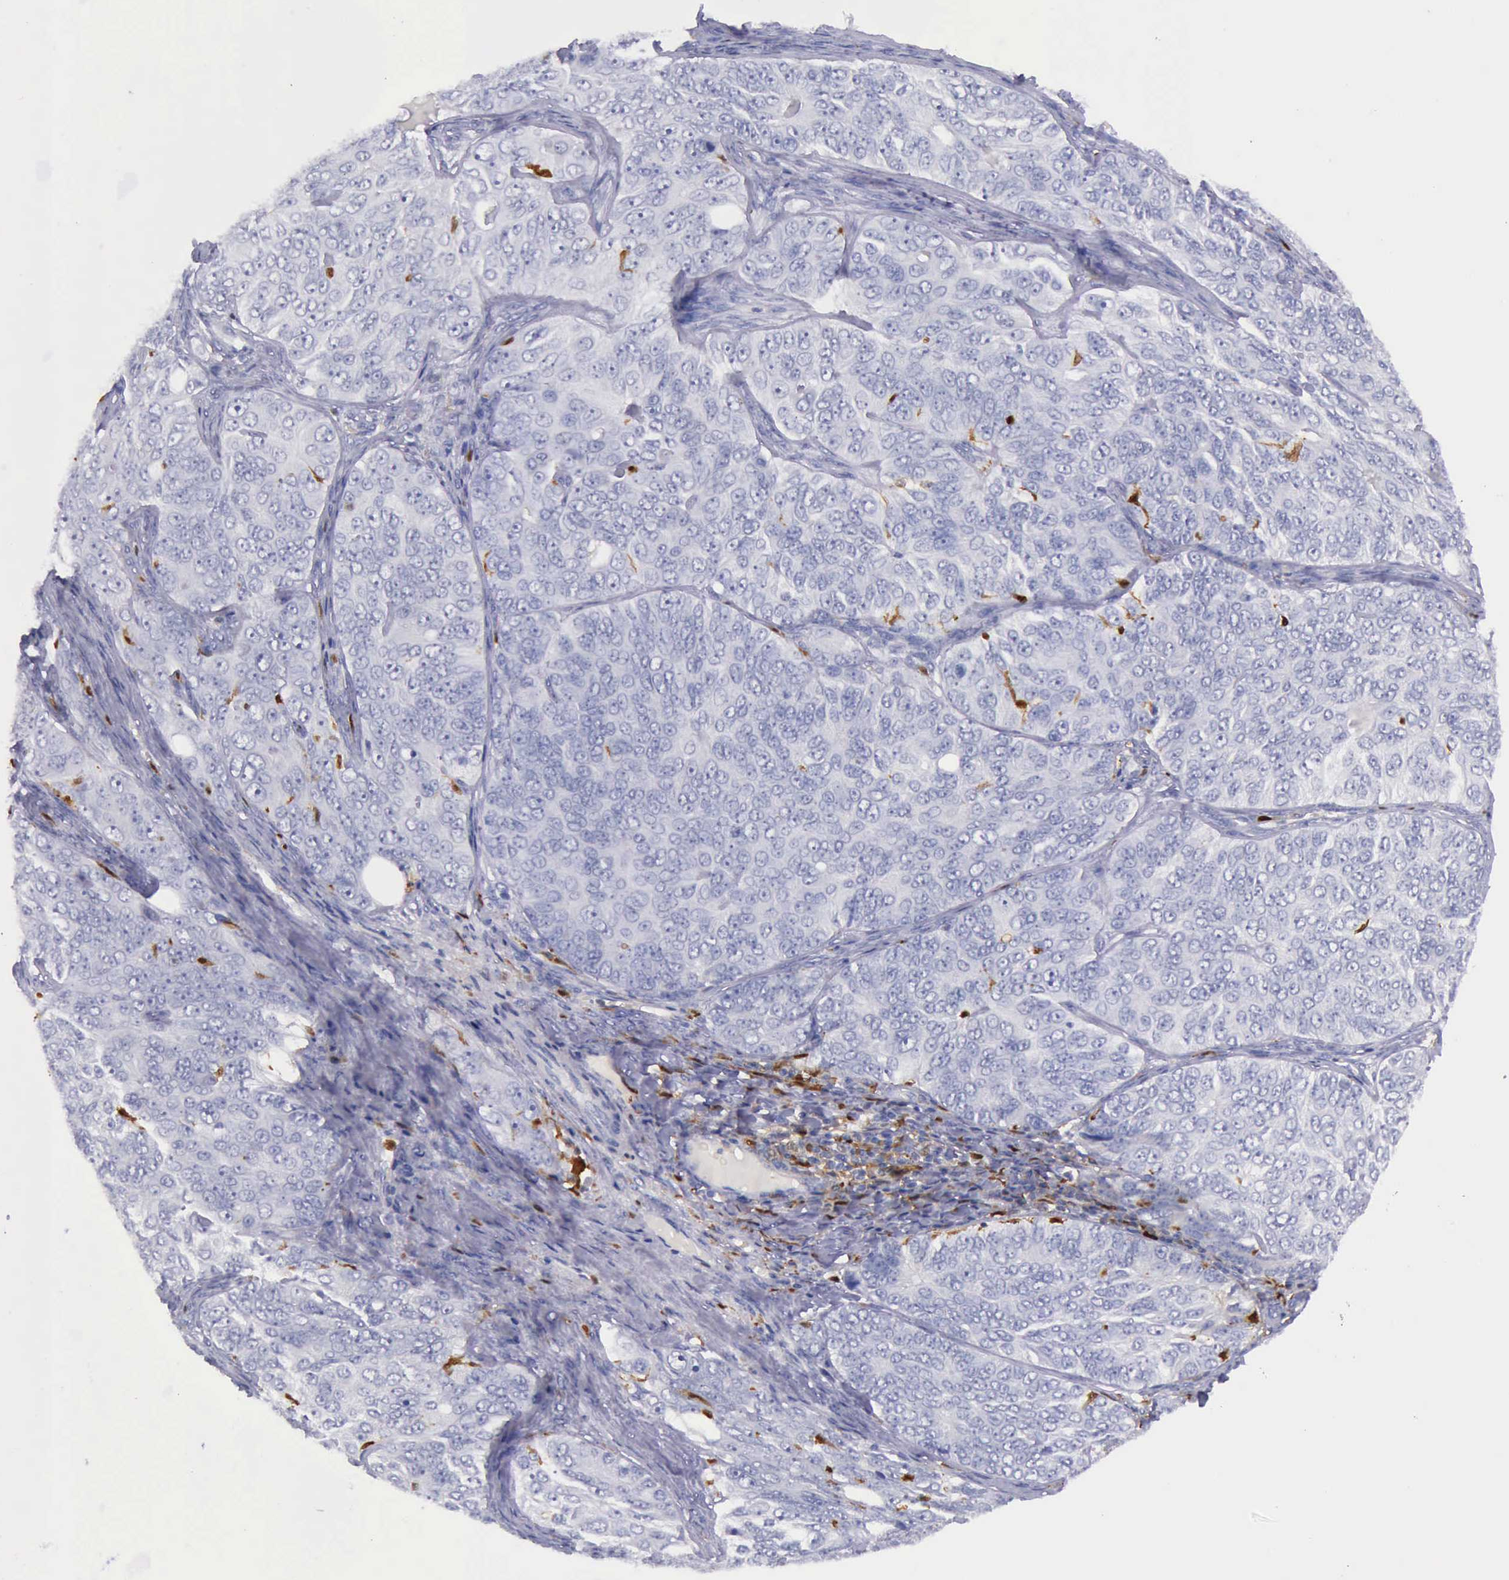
{"staining": {"intensity": "moderate", "quantity": "<25%", "location": "none"}, "tissue": "ovarian cancer", "cell_type": "Tumor cells", "image_type": "cancer", "snomed": [{"axis": "morphology", "description": "Carcinoma, endometroid"}, {"axis": "topography", "description": "Ovary"}], "caption": "A low amount of moderate None positivity is present in about <25% of tumor cells in endometroid carcinoma (ovarian) tissue.", "gene": "TYMP", "patient": {"sex": "female", "age": 51}}